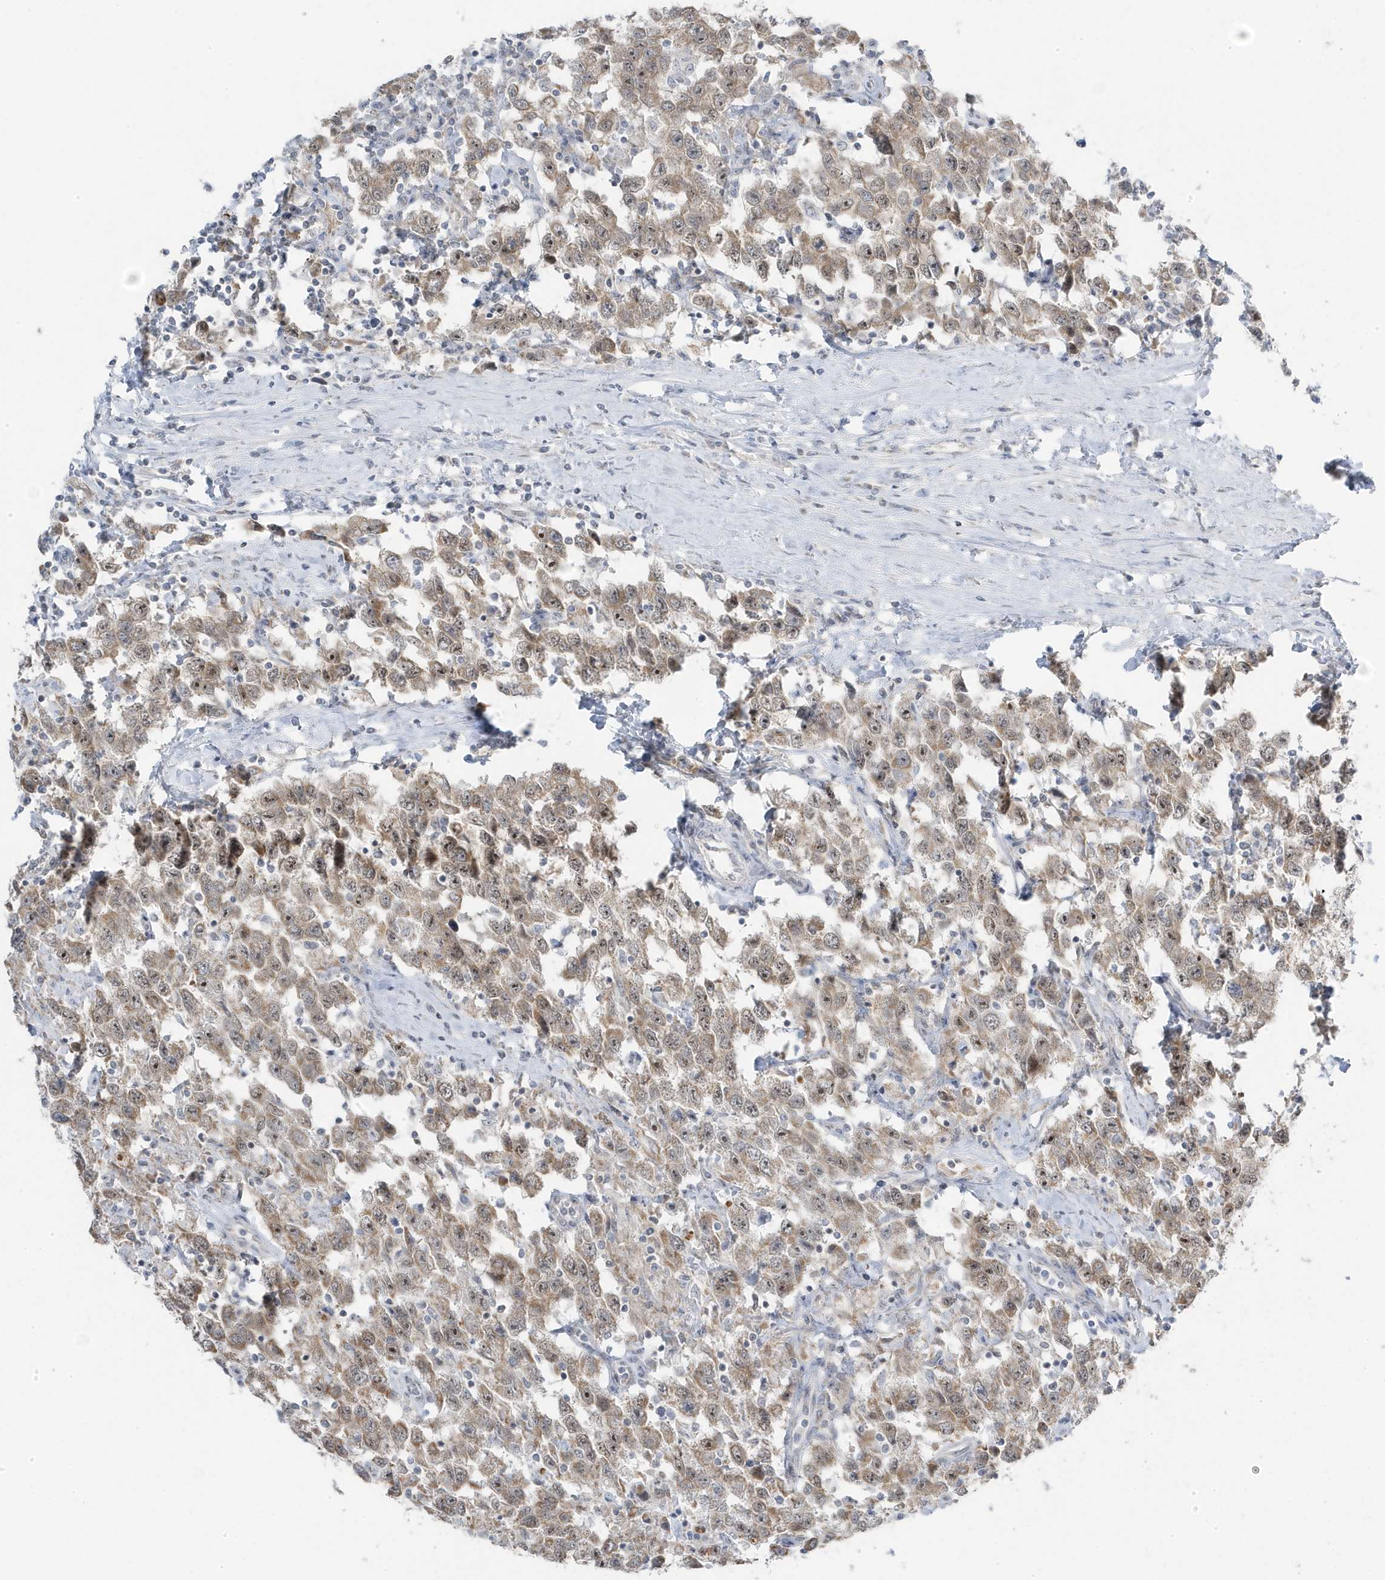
{"staining": {"intensity": "weak", "quantity": ">75%", "location": "cytoplasmic/membranous,nuclear"}, "tissue": "testis cancer", "cell_type": "Tumor cells", "image_type": "cancer", "snomed": [{"axis": "morphology", "description": "Seminoma, NOS"}, {"axis": "topography", "description": "Testis"}], "caption": "Weak cytoplasmic/membranous and nuclear staining is identified in approximately >75% of tumor cells in testis cancer (seminoma). The protein of interest is shown in brown color, while the nuclei are stained blue.", "gene": "TSEN15", "patient": {"sex": "male", "age": 41}}